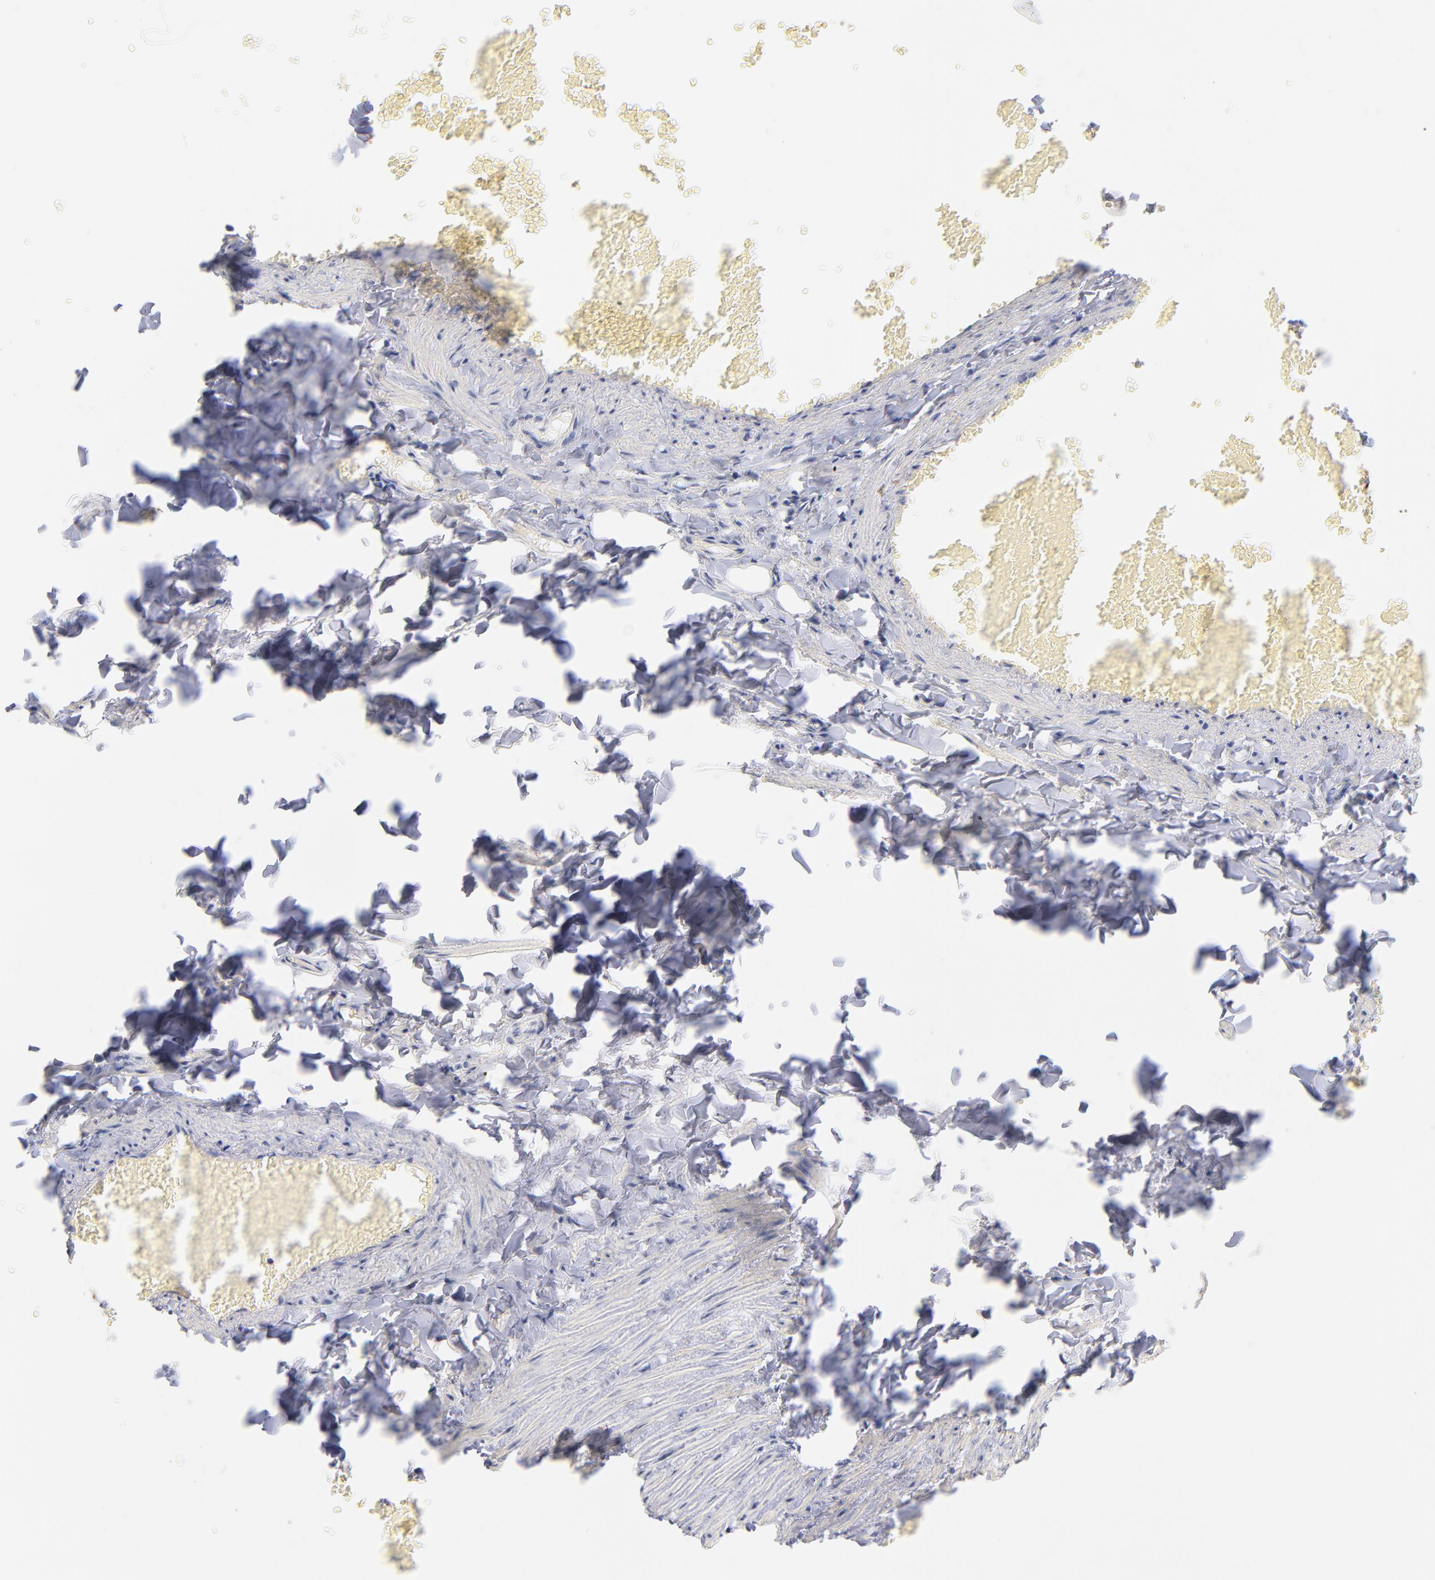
{"staining": {"intensity": "weak", "quantity": "<25%", "location": "cytoplasmic/membranous"}, "tissue": "adipose tissue", "cell_type": "Adipocytes", "image_type": "normal", "snomed": [{"axis": "morphology", "description": "Normal tissue, NOS"}, {"axis": "topography", "description": "Vascular tissue"}], "caption": "Immunohistochemical staining of benign human adipose tissue exhibits no significant positivity in adipocytes. (Brightfield microscopy of DAB (3,3'-diaminobenzidine) immunohistochemistry (IHC) at high magnification).", "gene": "KREMEN2", "patient": {"sex": "male", "age": 41}}